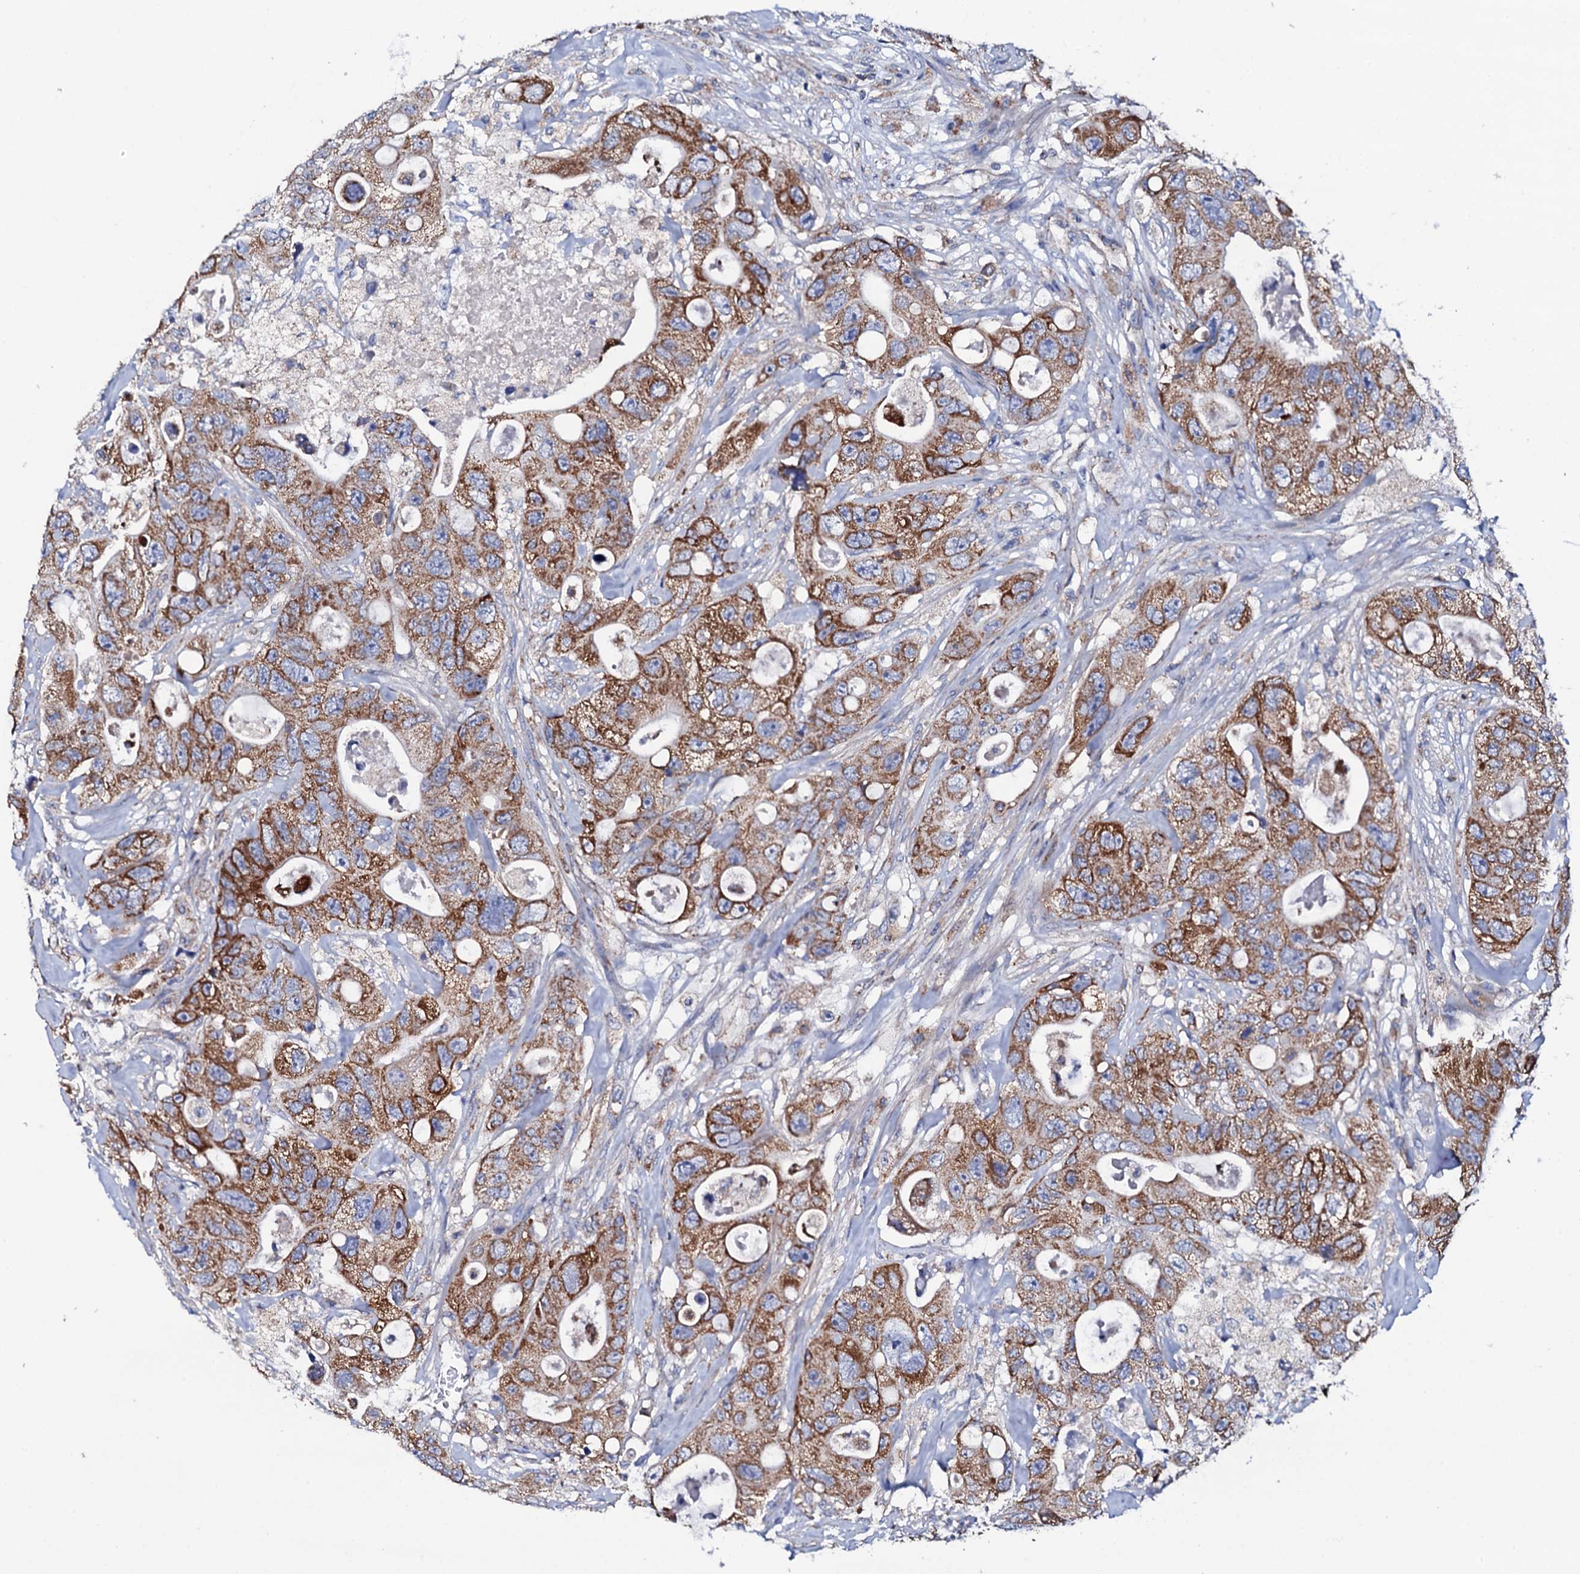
{"staining": {"intensity": "moderate", "quantity": ">75%", "location": "cytoplasmic/membranous"}, "tissue": "colorectal cancer", "cell_type": "Tumor cells", "image_type": "cancer", "snomed": [{"axis": "morphology", "description": "Adenocarcinoma, NOS"}, {"axis": "topography", "description": "Colon"}], "caption": "Immunohistochemistry micrograph of neoplastic tissue: human colorectal cancer (adenocarcinoma) stained using IHC displays medium levels of moderate protein expression localized specifically in the cytoplasmic/membranous of tumor cells, appearing as a cytoplasmic/membranous brown color.", "gene": "TCAF2", "patient": {"sex": "female", "age": 46}}